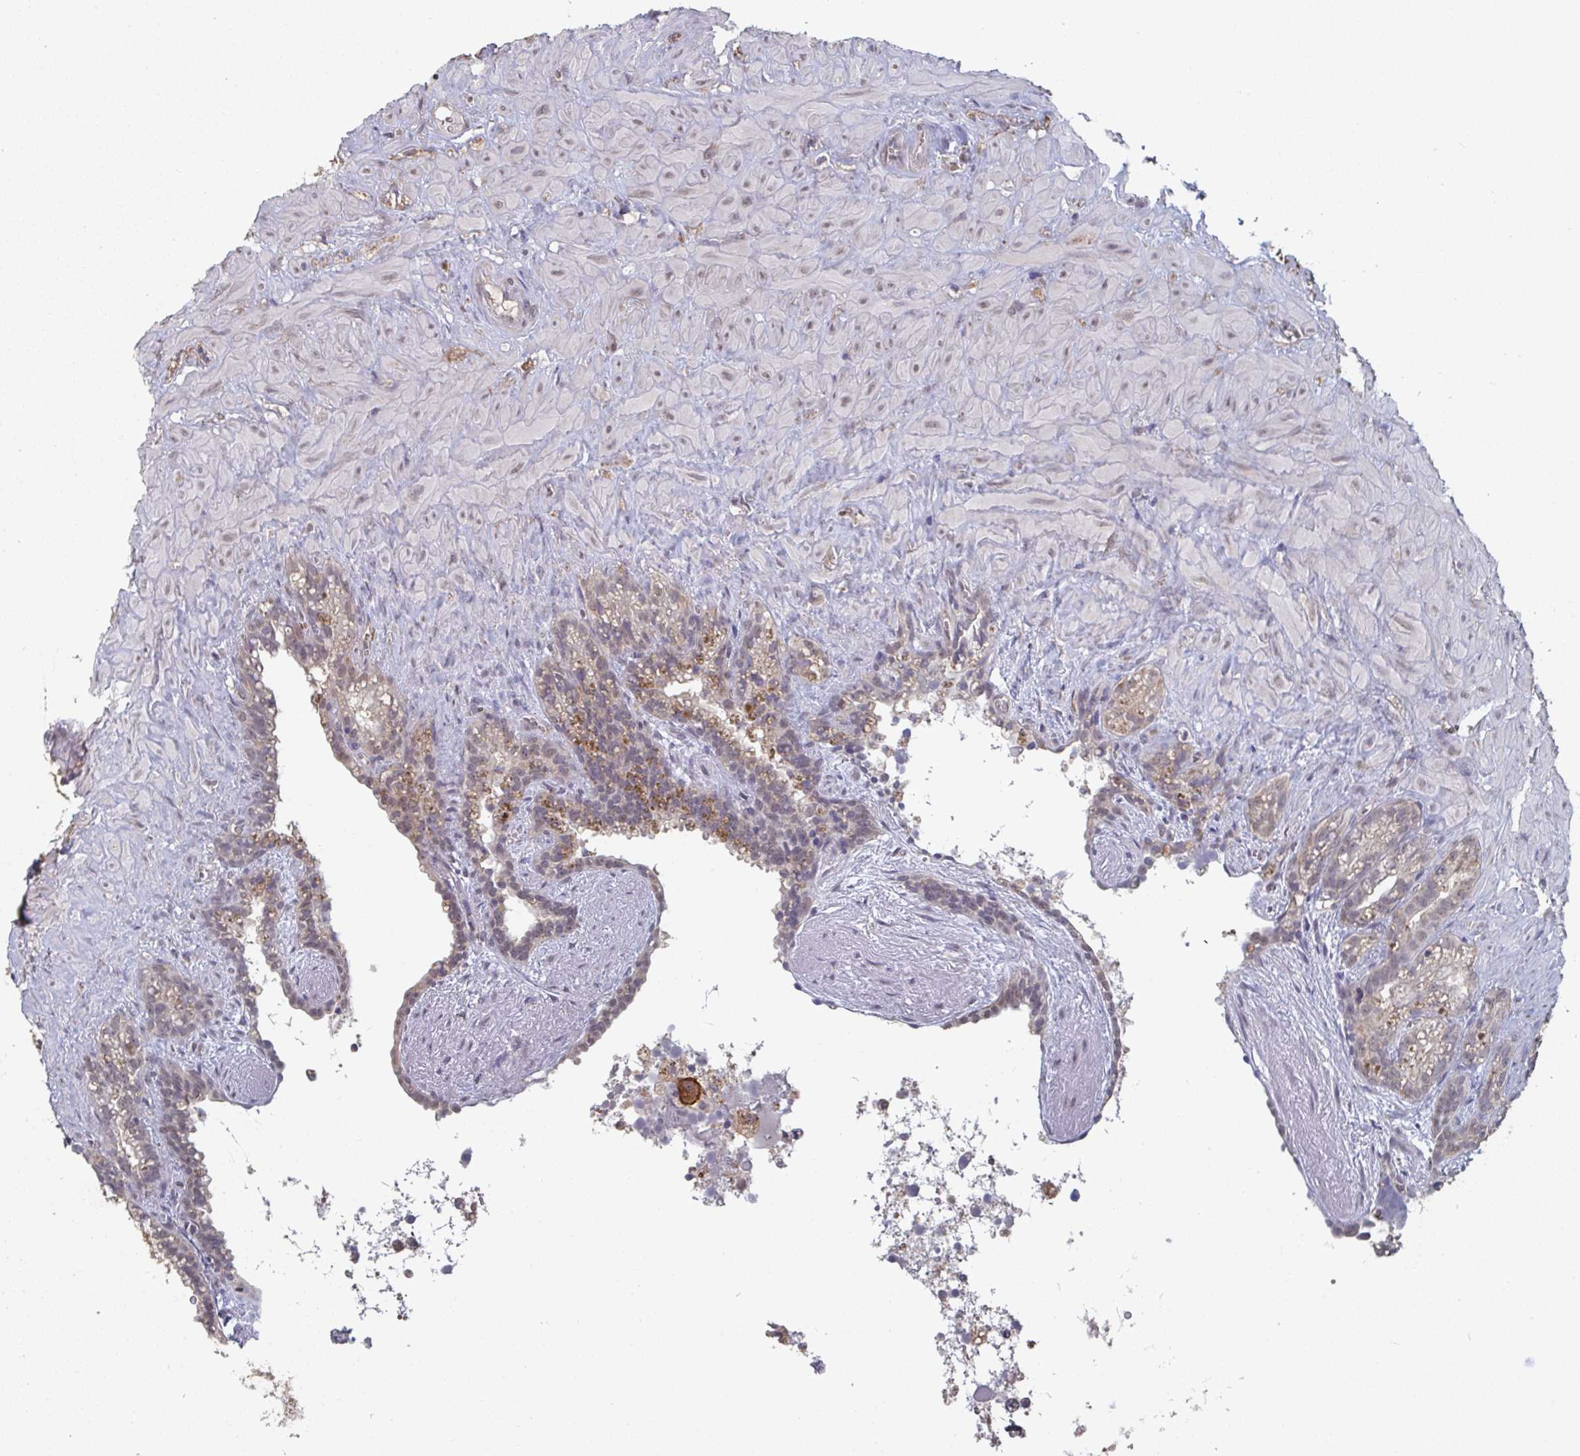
{"staining": {"intensity": "negative", "quantity": "none", "location": "none"}, "tissue": "seminal vesicle", "cell_type": "Glandular cells", "image_type": "normal", "snomed": [{"axis": "morphology", "description": "Normal tissue, NOS"}, {"axis": "topography", "description": "Seminal veicle"}], "caption": "There is no significant staining in glandular cells of seminal vesicle. (IHC, brightfield microscopy, high magnification).", "gene": "LIX1", "patient": {"sex": "male", "age": 76}}